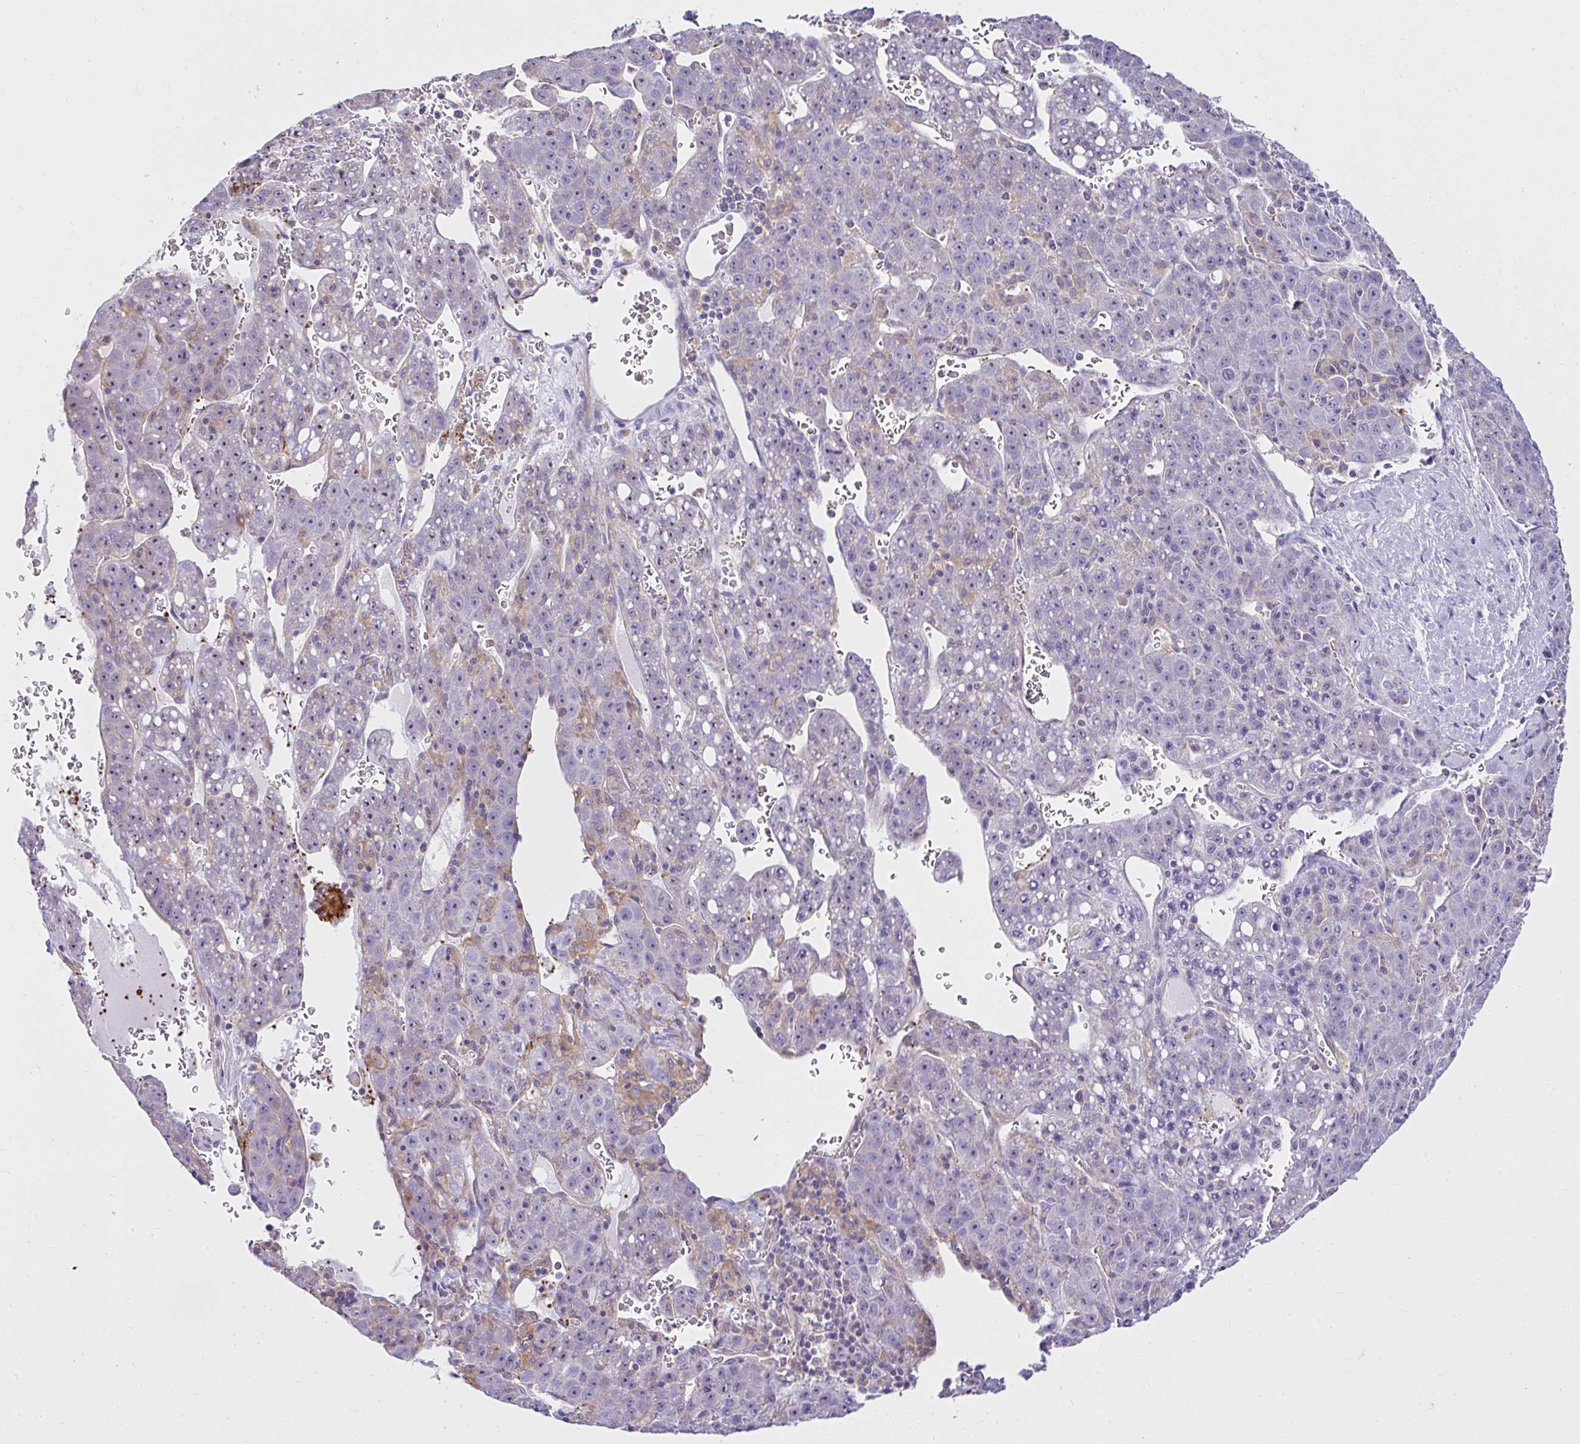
{"staining": {"intensity": "negative", "quantity": "none", "location": "none"}, "tissue": "liver cancer", "cell_type": "Tumor cells", "image_type": "cancer", "snomed": [{"axis": "morphology", "description": "Carcinoma, Hepatocellular, NOS"}, {"axis": "topography", "description": "Liver"}], "caption": "Hepatocellular carcinoma (liver) was stained to show a protein in brown. There is no significant staining in tumor cells.", "gene": "CCDC142", "patient": {"sex": "female", "age": 53}}